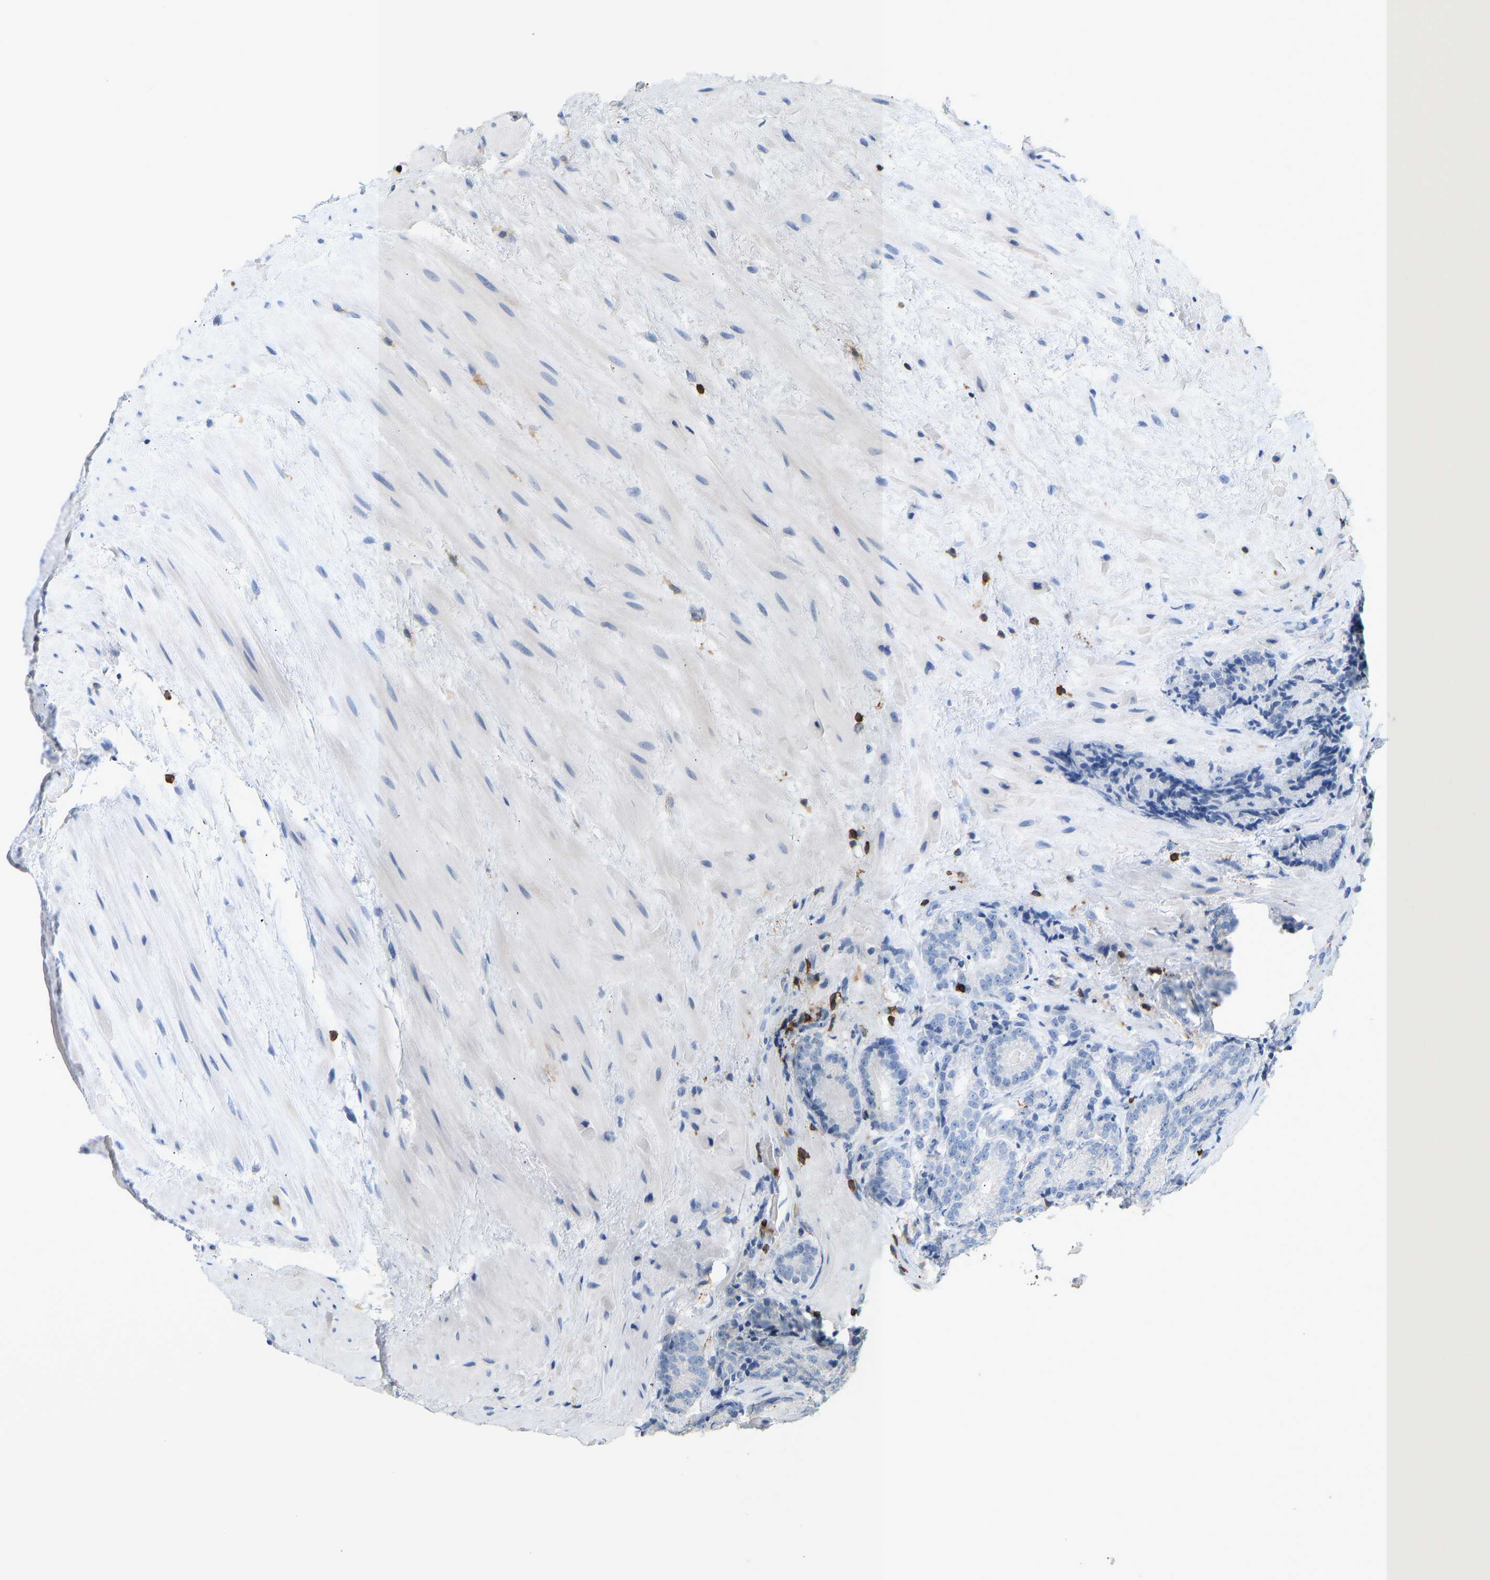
{"staining": {"intensity": "negative", "quantity": "none", "location": "none"}, "tissue": "prostate cancer", "cell_type": "Tumor cells", "image_type": "cancer", "snomed": [{"axis": "morphology", "description": "Adenocarcinoma, High grade"}, {"axis": "topography", "description": "Prostate"}], "caption": "Micrograph shows no significant protein positivity in tumor cells of prostate cancer.", "gene": "EVL", "patient": {"sex": "male", "age": 61}}